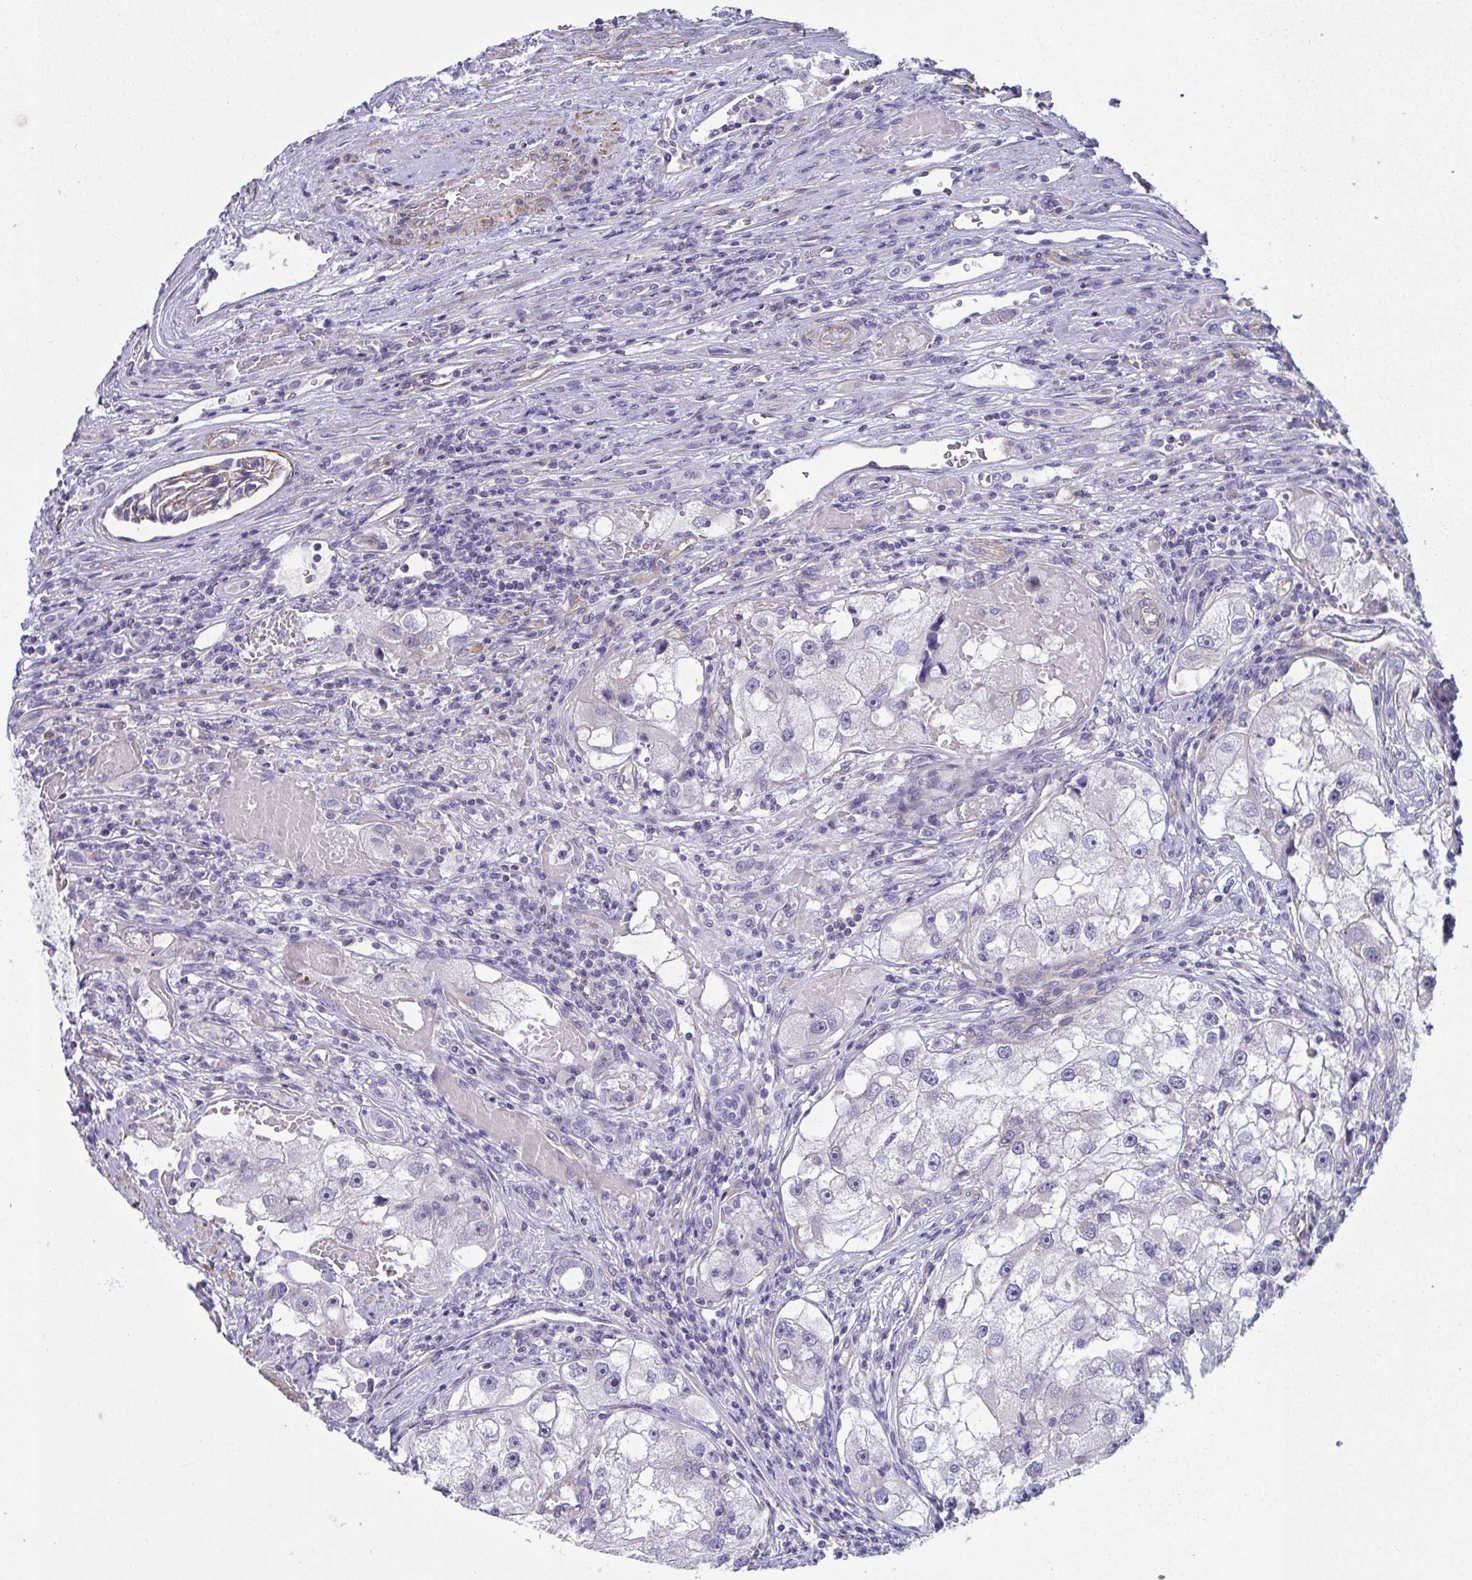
{"staining": {"intensity": "negative", "quantity": "none", "location": "none"}, "tissue": "renal cancer", "cell_type": "Tumor cells", "image_type": "cancer", "snomed": [{"axis": "morphology", "description": "Adenocarcinoma, NOS"}, {"axis": "topography", "description": "Kidney"}], "caption": "DAB (3,3'-diaminobenzidine) immunohistochemical staining of renal cancer reveals no significant positivity in tumor cells.", "gene": "MYL12A", "patient": {"sex": "male", "age": 63}}